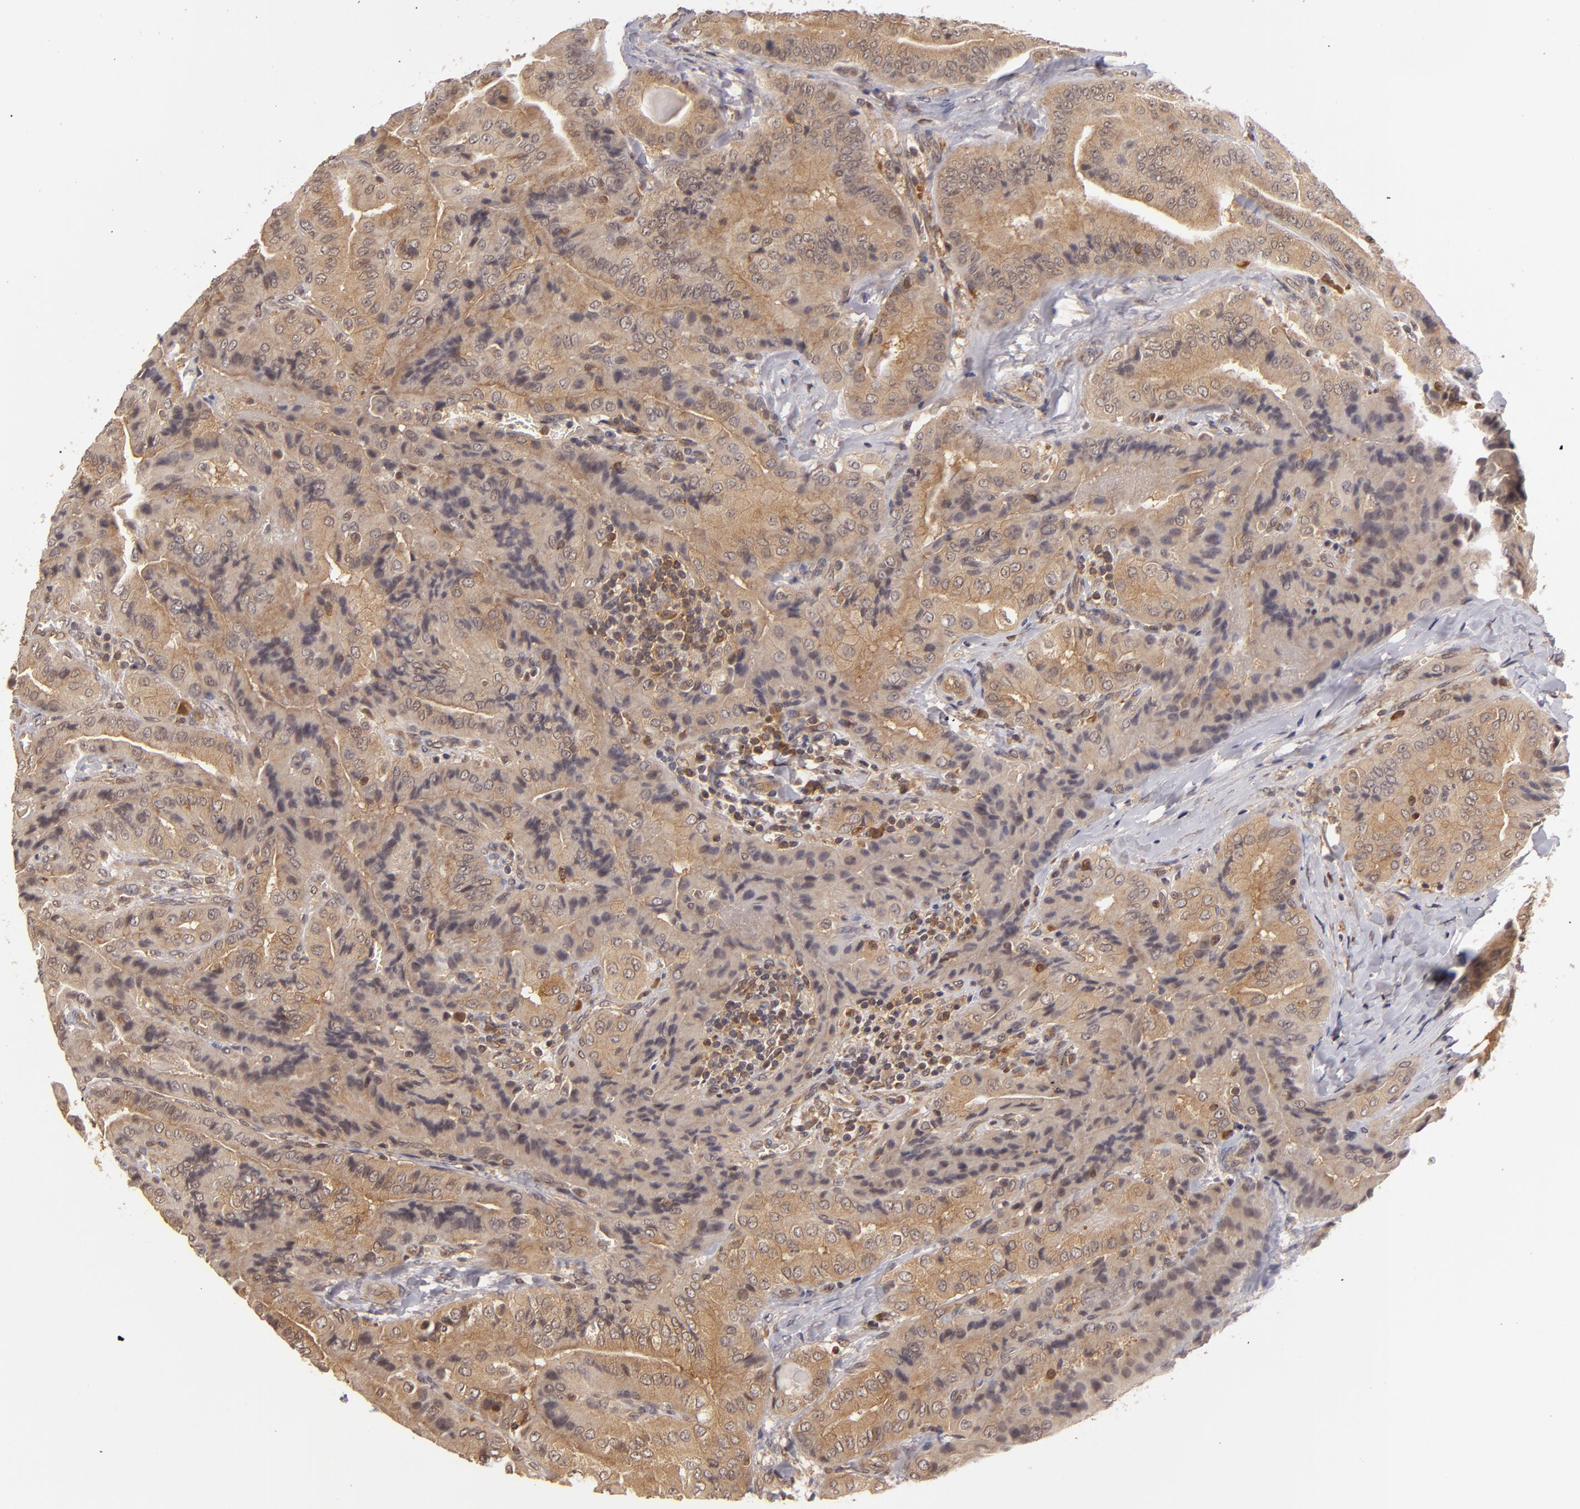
{"staining": {"intensity": "moderate", "quantity": "25%-75%", "location": "cytoplasmic/membranous"}, "tissue": "thyroid cancer", "cell_type": "Tumor cells", "image_type": "cancer", "snomed": [{"axis": "morphology", "description": "Papillary adenocarcinoma, NOS"}, {"axis": "topography", "description": "Thyroid gland"}], "caption": "Immunohistochemistry (IHC) histopathology image of neoplastic tissue: thyroid papillary adenocarcinoma stained using IHC exhibits medium levels of moderate protein expression localized specifically in the cytoplasmic/membranous of tumor cells, appearing as a cytoplasmic/membranous brown color.", "gene": "MAPK3", "patient": {"sex": "female", "age": 71}}